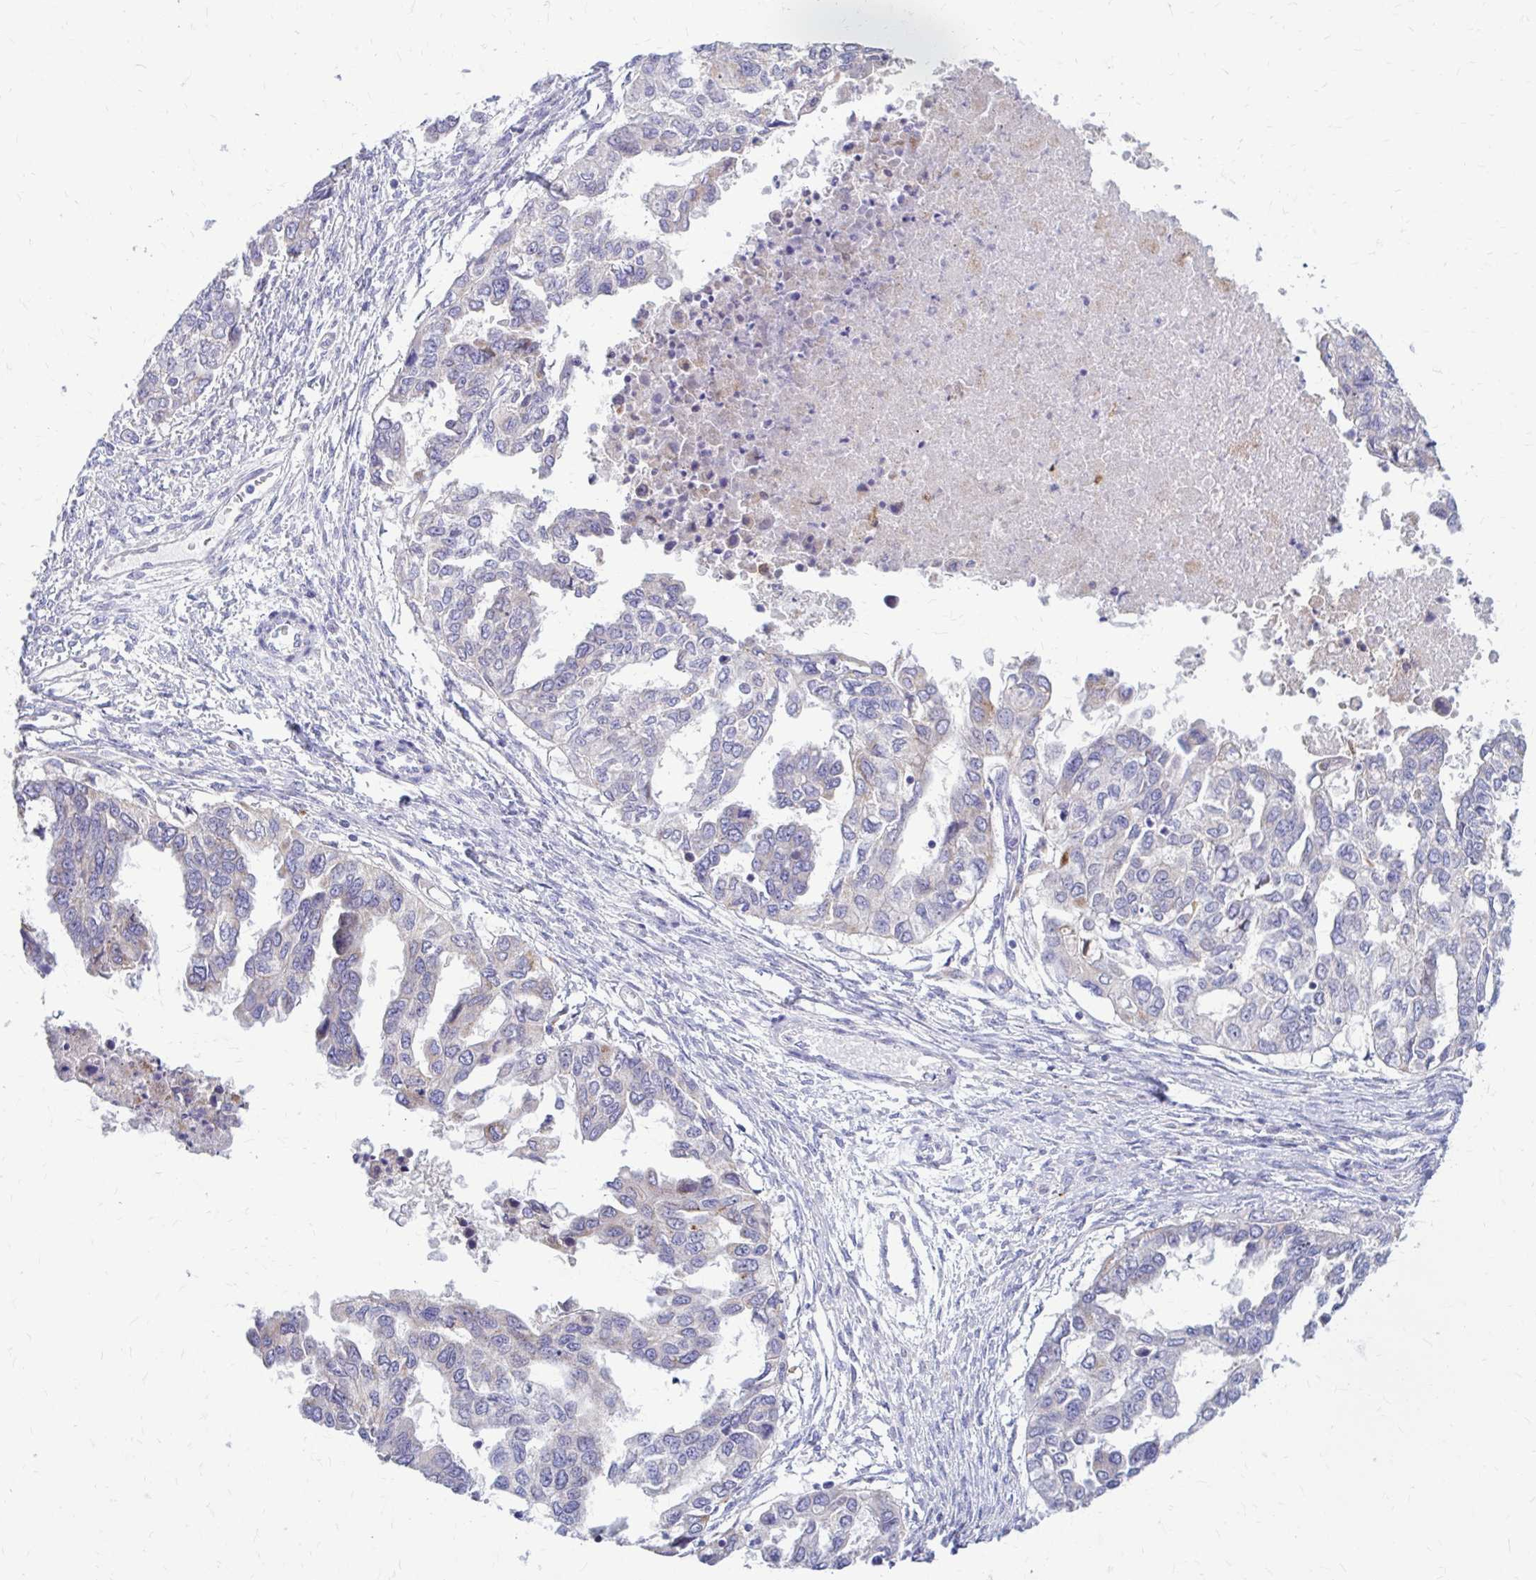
{"staining": {"intensity": "negative", "quantity": "none", "location": "none"}, "tissue": "ovarian cancer", "cell_type": "Tumor cells", "image_type": "cancer", "snomed": [{"axis": "morphology", "description": "Cystadenocarcinoma, serous, NOS"}, {"axis": "topography", "description": "Ovary"}], "caption": "Protein analysis of ovarian cancer displays no significant positivity in tumor cells.", "gene": "SAMD13", "patient": {"sex": "female", "age": 53}}